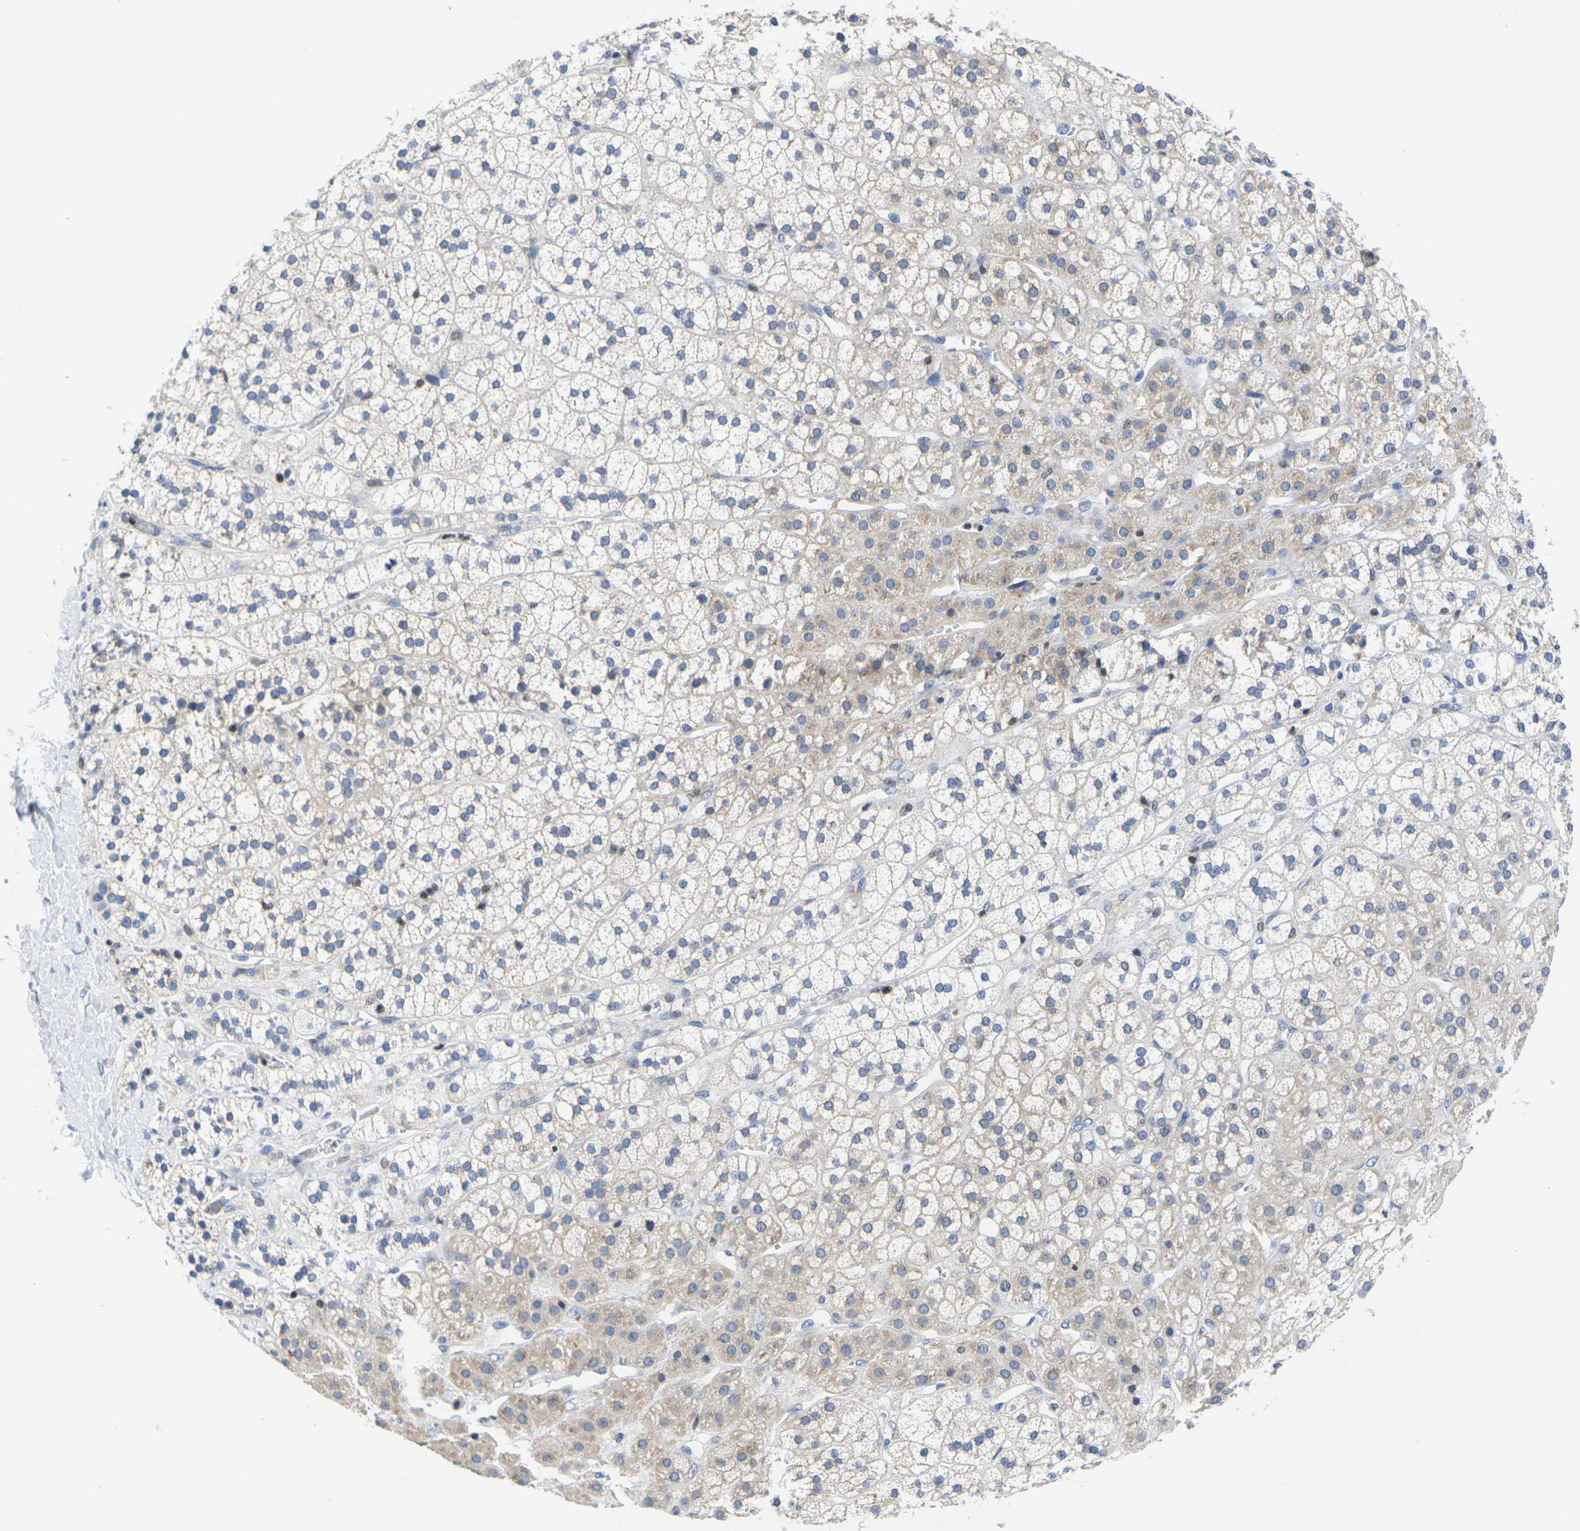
{"staining": {"intensity": "weak", "quantity": "25%-75%", "location": "cytoplasmic/membranous"}, "tissue": "adrenal gland", "cell_type": "Glandular cells", "image_type": "normal", "snomed": [{"axis": "morphology", "description": "Normal tissue, NOS"}, {"axis": "topography", "description": "Adrenal gland"}], "caption": "This image shows IHC staining of benign adrenal gland, with low weak cytoplasmic/membranous expression in about 25%-75% of glandular cells.", "gene": "IKZF1", "patient": {"sex": "male", "age": 56}}